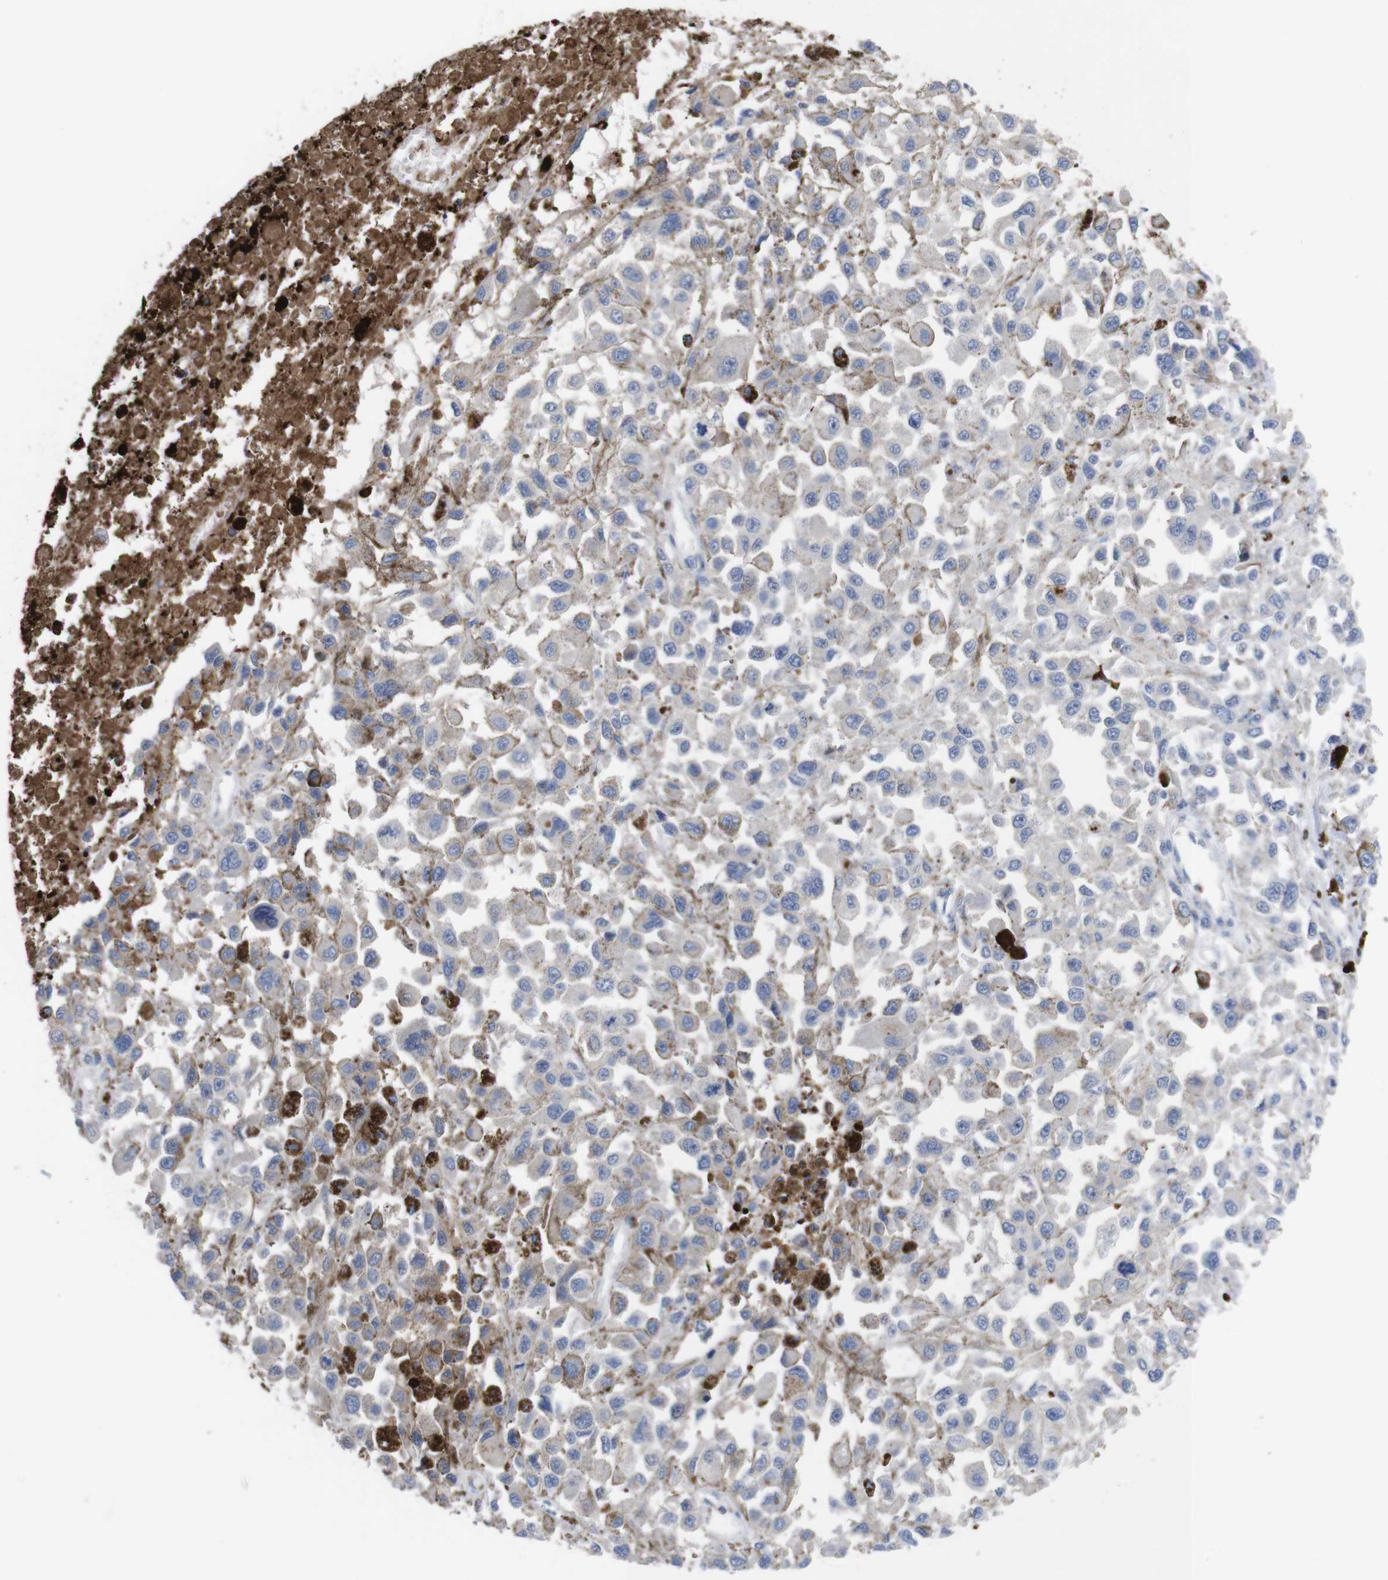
{"staining": {"intensity": "weak", "quantity": "25%-75%", "location": "cytoplasmic/membranous"}, "tissue": "melanoma", "cell_type": "Tumor cells", "image_type": "cancer", "snomed": [{"axis": "morphology", "description": "Malignant melanoma, Metastatic site"}, {"axis": "topography", "description": "Lymph node"}], "caption": "Immunohistochemical staining of human malignant melanoma (metastatic site) exhibits low levels of weak cytoplasmic/membranous protein staining in approximately 25%-75% of tumor cells.", "gene": "C5AR1", "patient": {"sex": "male", "age": 59}}